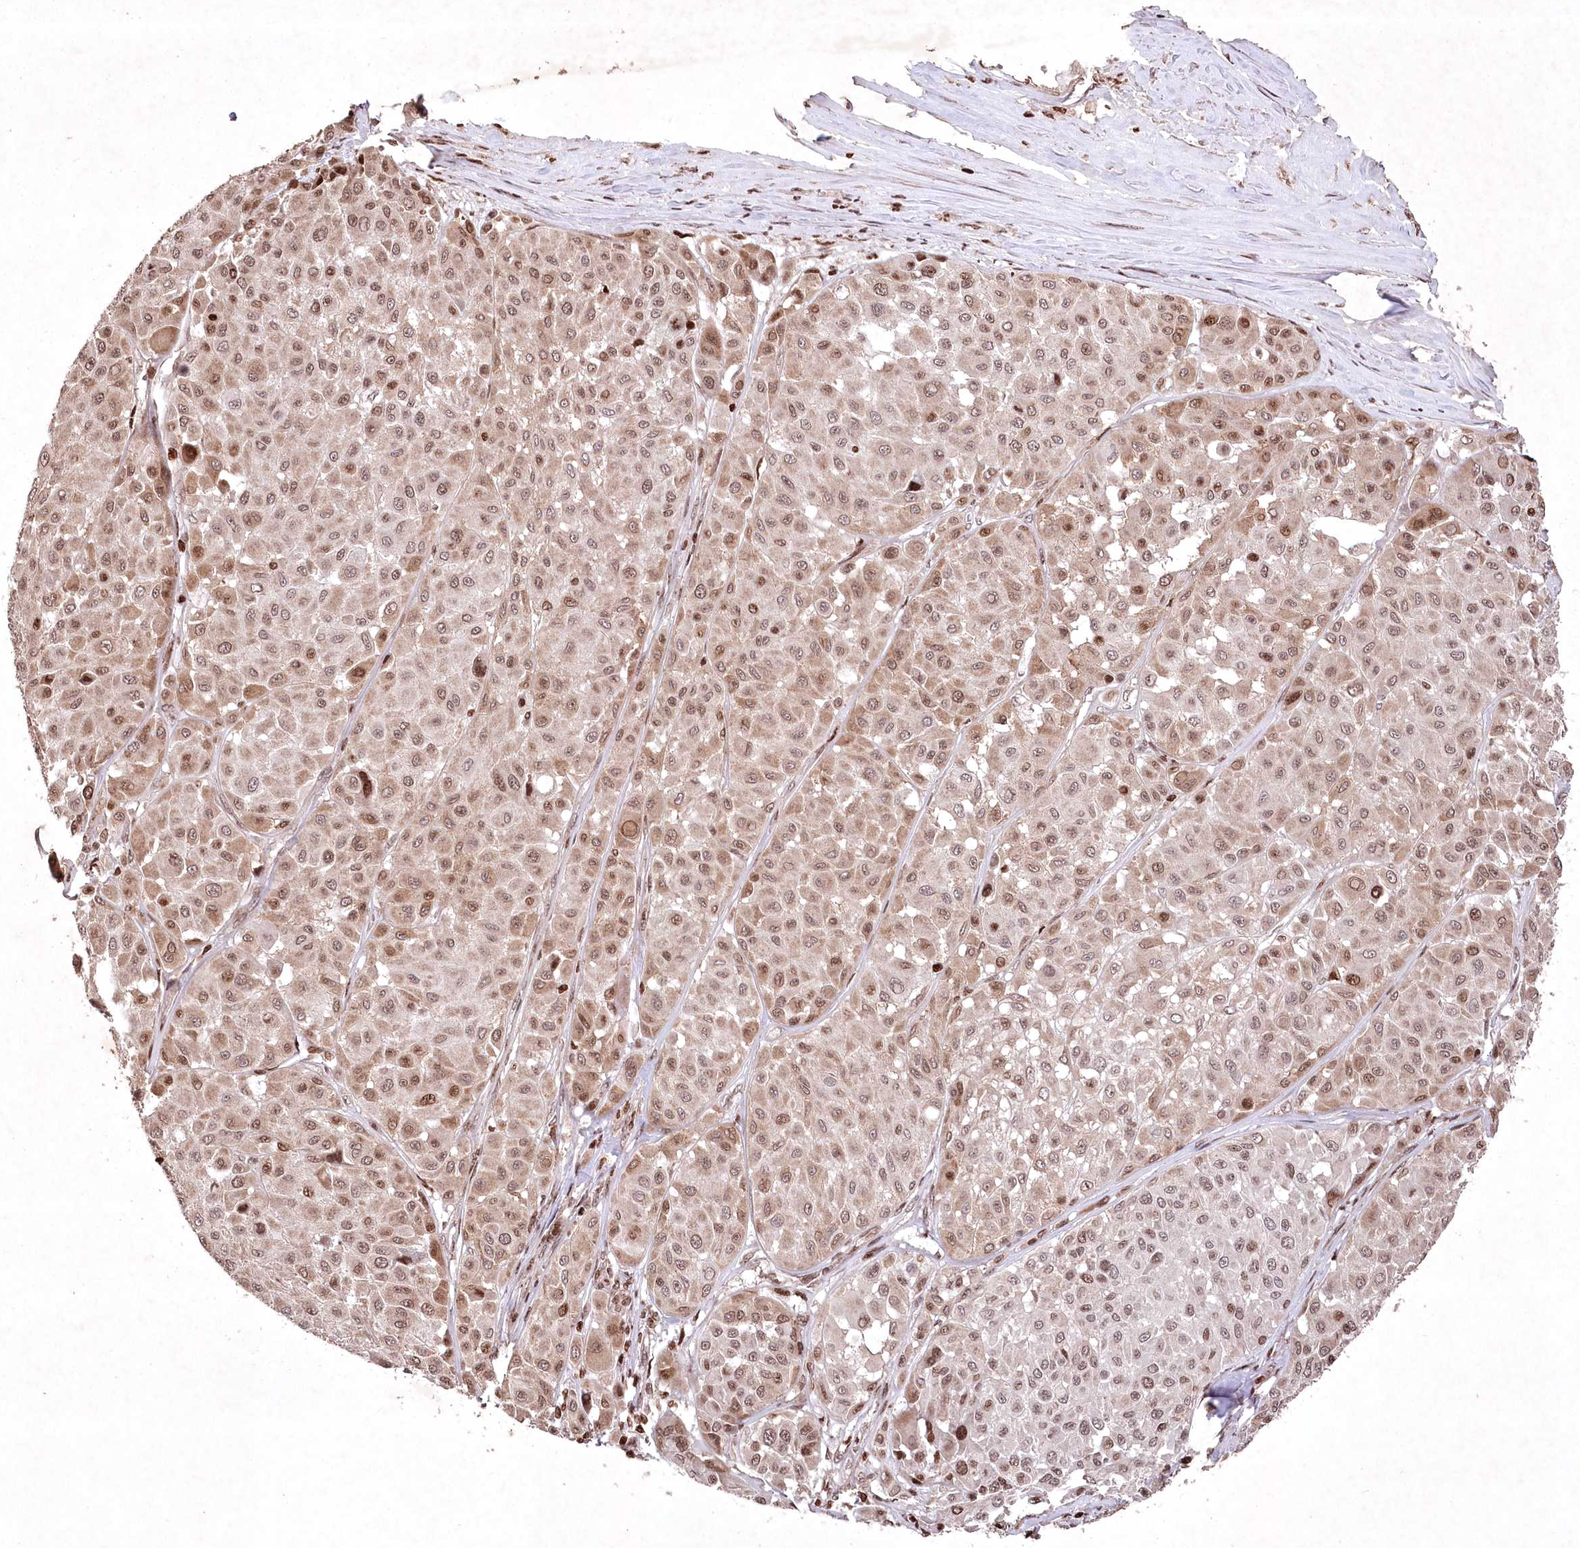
{"staining": {"intensity": "moderate", "quantity": ">75%", "location": "nuclear"}, "tissue": "melanoma", "cell_type": "Tumor cells", "image_type": "cancer", "snomed": [{"axis": "morphology", "description": "Malignant melanoma, Metastatic site"}, {"axis": "topography", "description": "Soft tissue"}], "caption": "High-power microscopy captured an immunohistochemistry histopathology image of melanoma, revealing moderate nuclear staining in approximately >75% of tumor cells.", "gene": "CCSER2", "patient": {"sex": "male", "age": 41}}